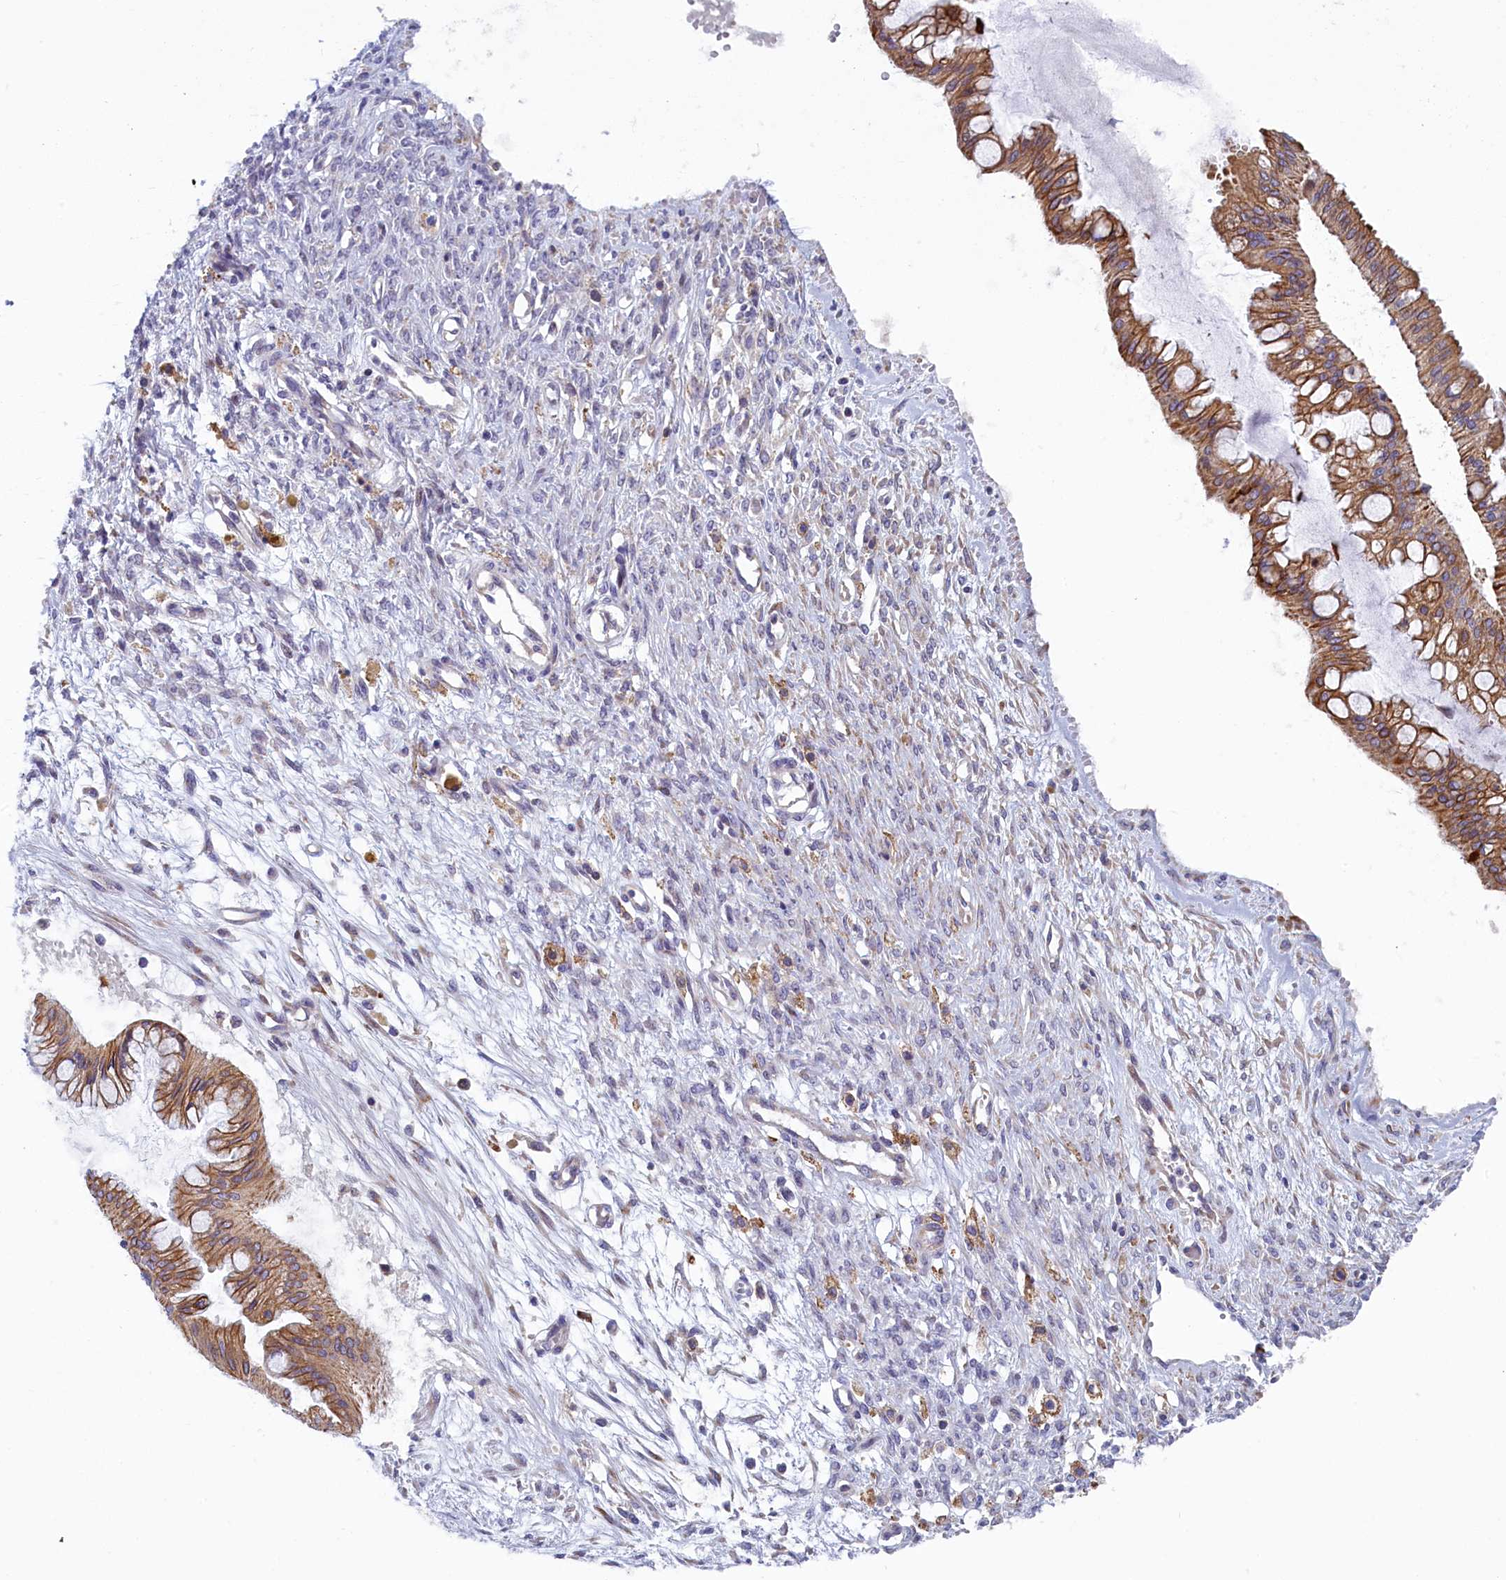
{"staining": {"intensity": "moderate", "quantity": ">75%", "location": "cytoplasmic/membranous"}, "tissue": "ovarian cancer", "cell_type": "Tumor cells", "image_type": "cancer", "snomed": [{"axis": "morphology", "description": "Cystadenocarcinoma, mucinous, NOS"}, {"axis": "topography", "description": "Ovary"}], "caption": "Immunohistochemistry (IHC) (DAB (3,3'-diaminobenzidine)) staining of human mucinous cystadenocarcinoma (ovarian) exhibits moderate cytoplasmic/membranous protein staining in about >75% of tumor cells.", "gene": "ANKRD39", "patient": {"sex": "female", "age": 73}}